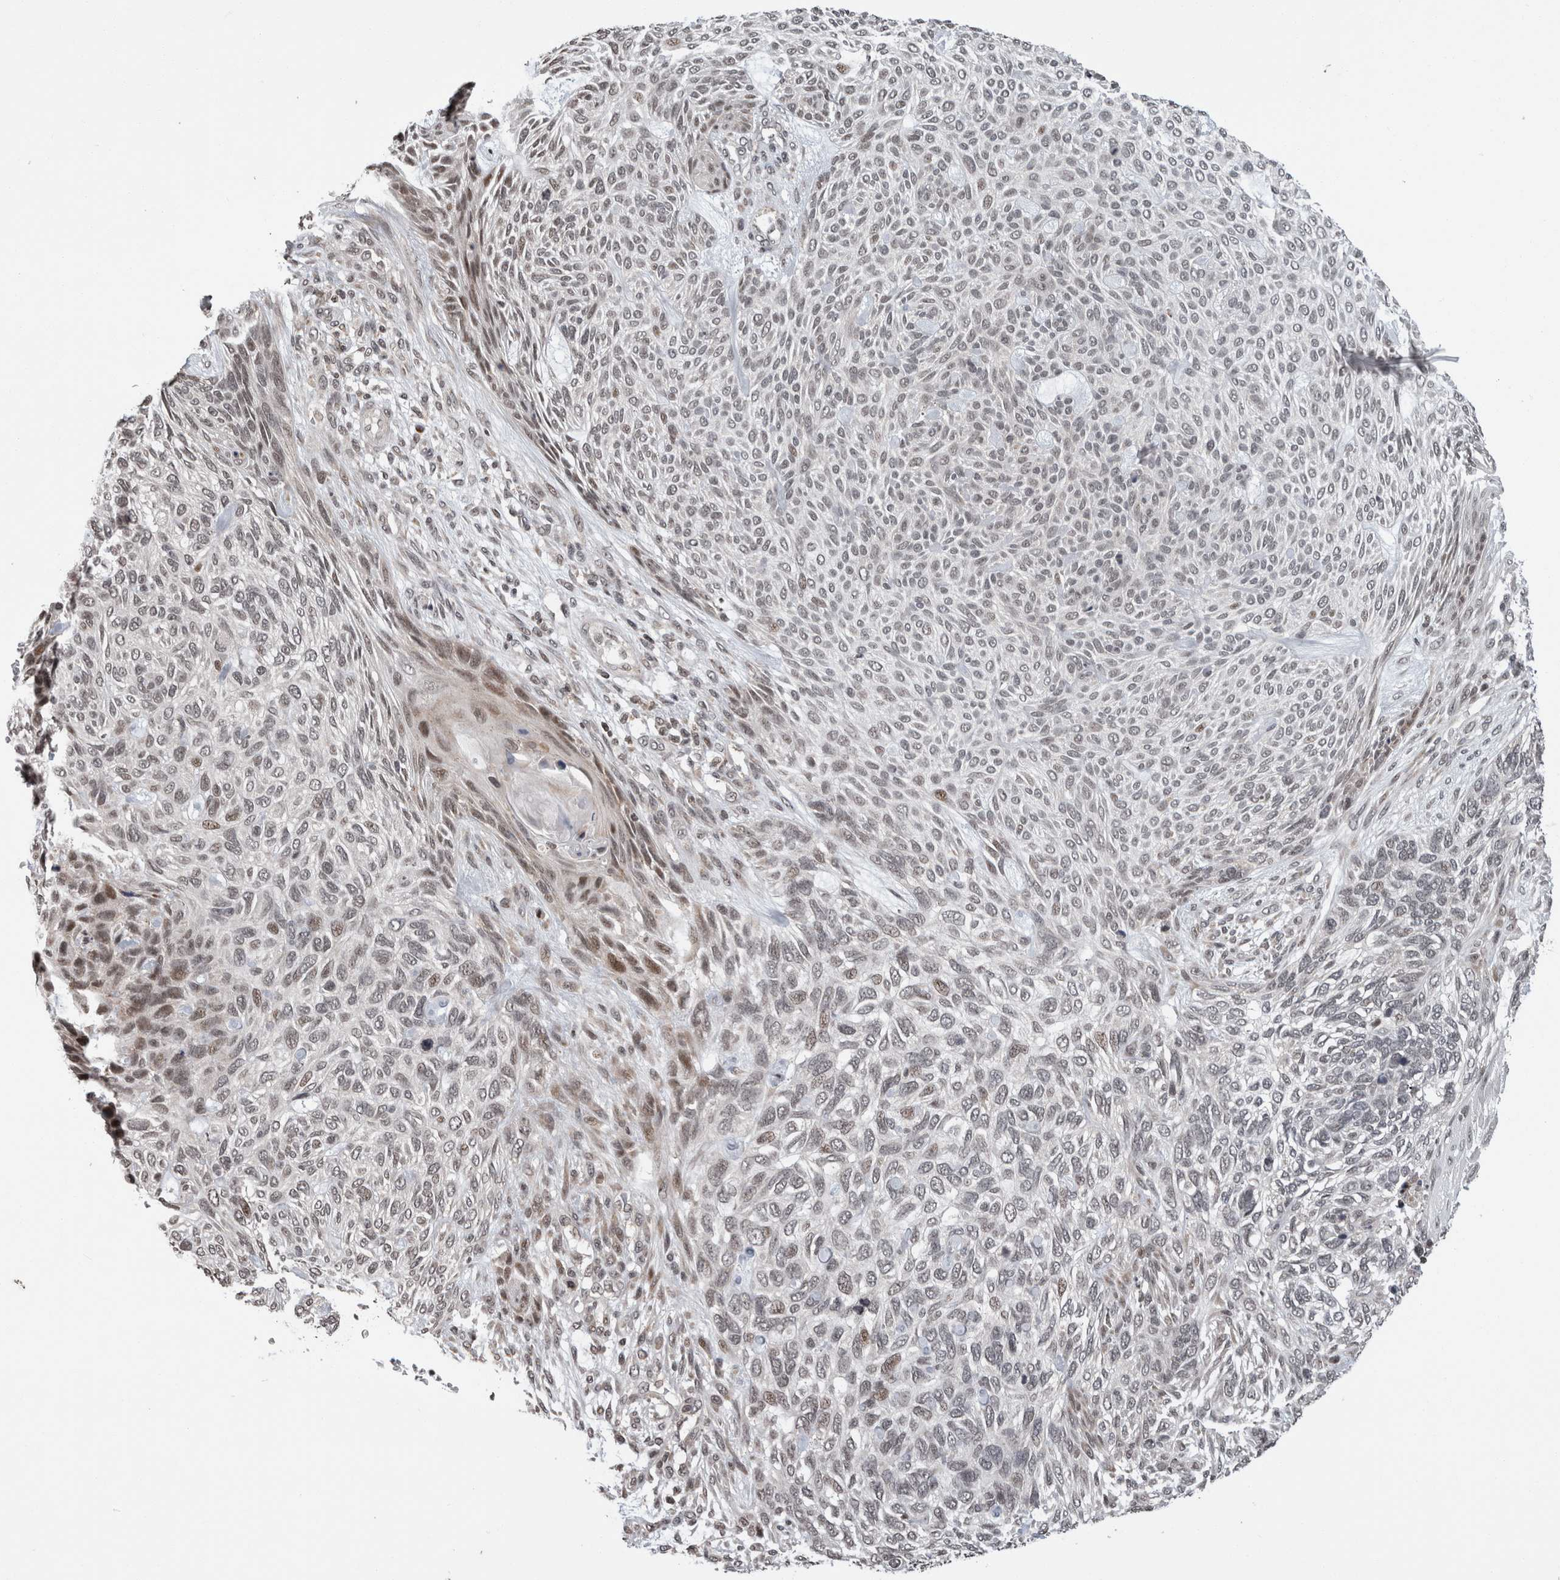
{"staining": {"intensity": "moderate", "quantity": "<25%", "location": "nuclear"}, "tissue": "skin cancer", "cell_type": "Tumor cells", "image_type": "cancer", "snomed": [{"axis": "morphology", "description": "Basal cell carcinoma"}, {"axis": "topography", "description": "Skin"}], "caption": "IHC (DAB (3,3'-diaminobenzidine)) staining of human skin cancer displays moderate nuclear protein staining in about <25% of tumor cells.", "gene": "ZBTB11", "patient": {"sex": "male", "age": 55}}